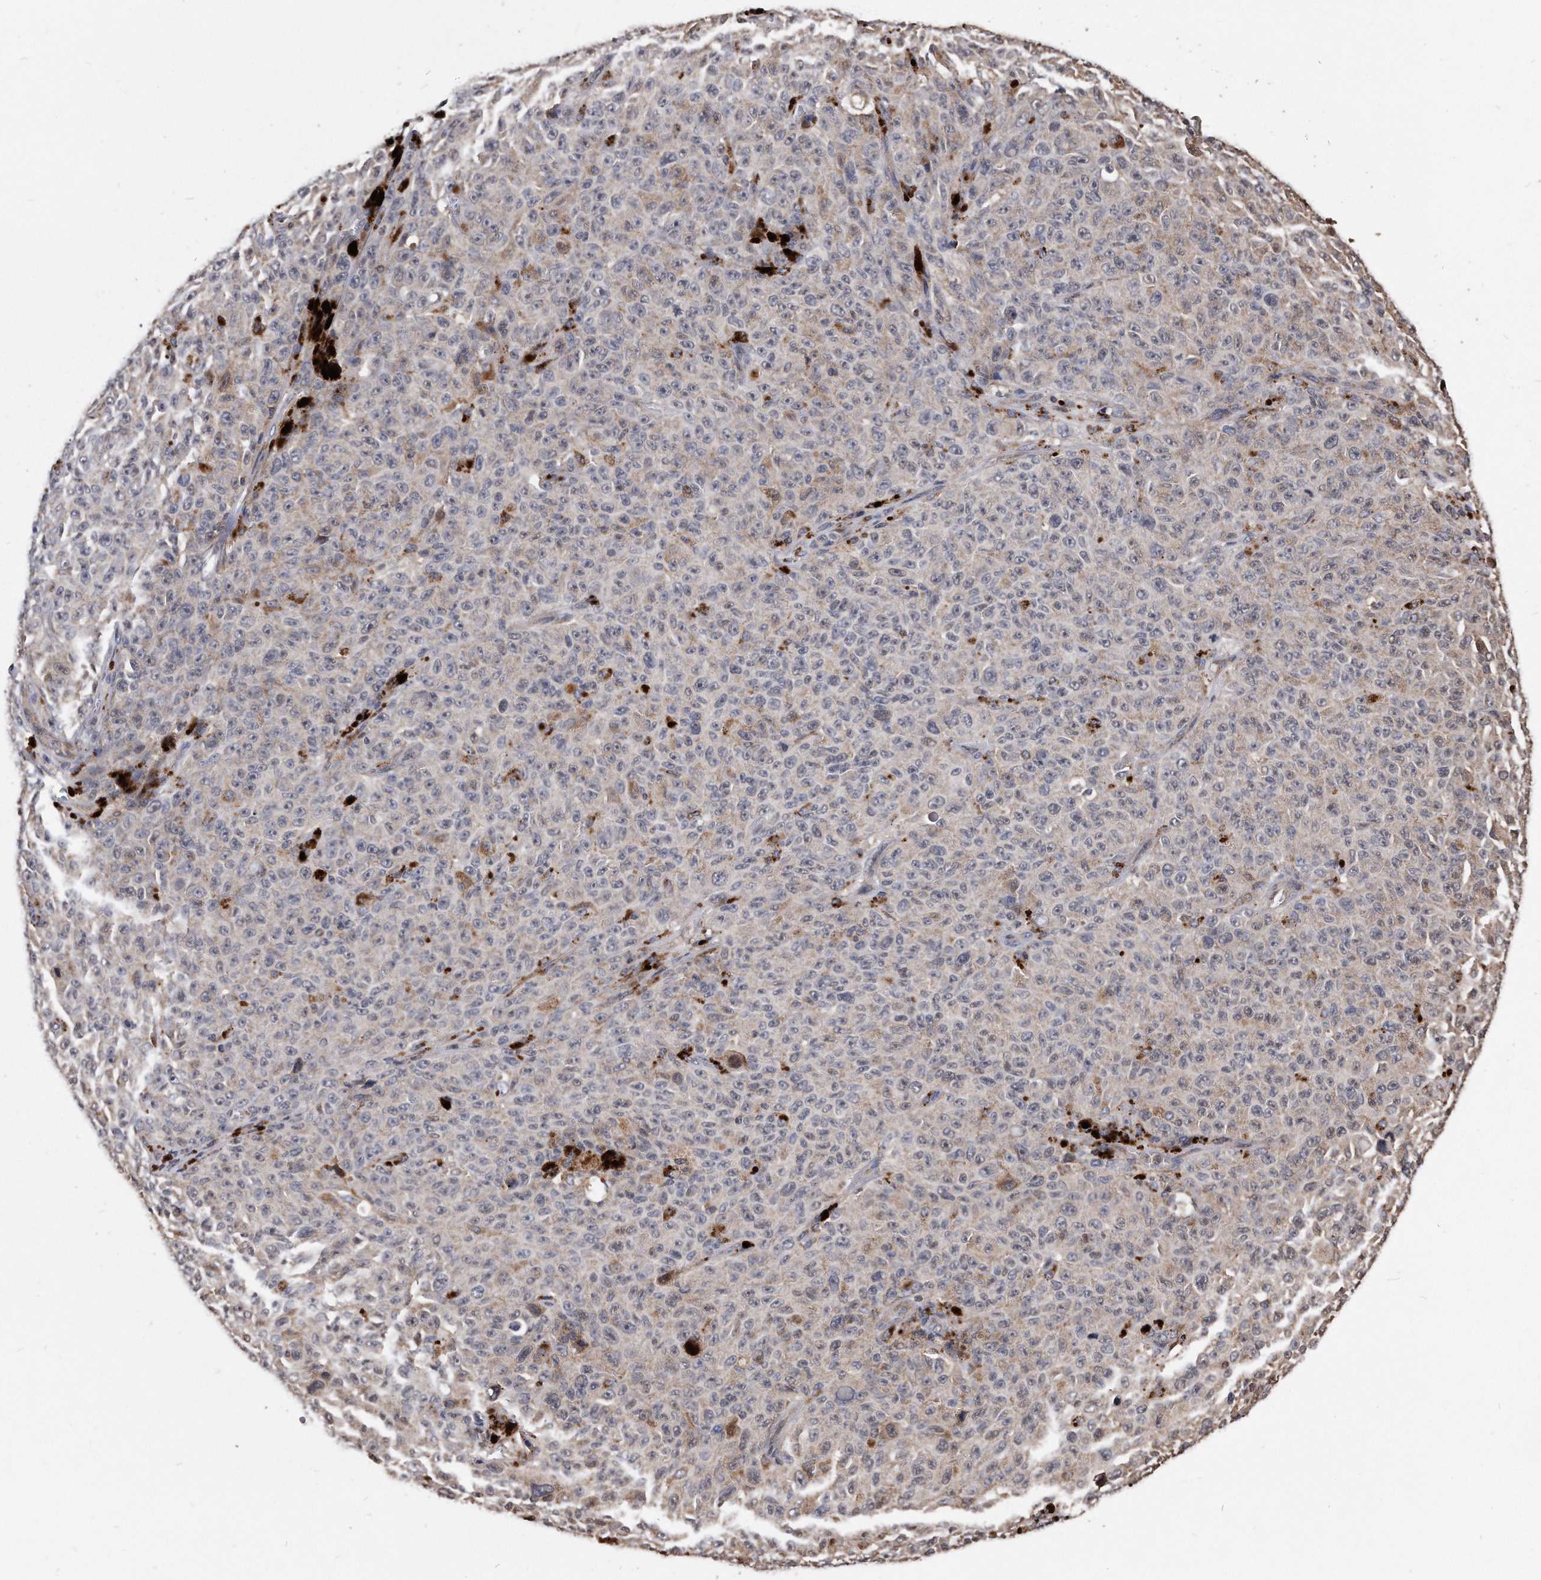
{"staining": {"intensity": "weak", "quantity": "<25%", "location": "cytoplasmic/membranous"}, "tissue": "melanoma", "cell_type": "Tumor cells", "image_type": "cancer", "snomed": [{"axis": "morphology", "description": "Malignant melanoma, NOS"}, {"axis": "topography", "description": "Skin"}], "caption": "Immunohistochemistry of human melanoma displays no staining in tumor cells. (Immunohistochemistry (ihc), brightfield microscopy, high magnification).", "gene": "IL20RA", "patient": {"sex": "female", "age": 82}}